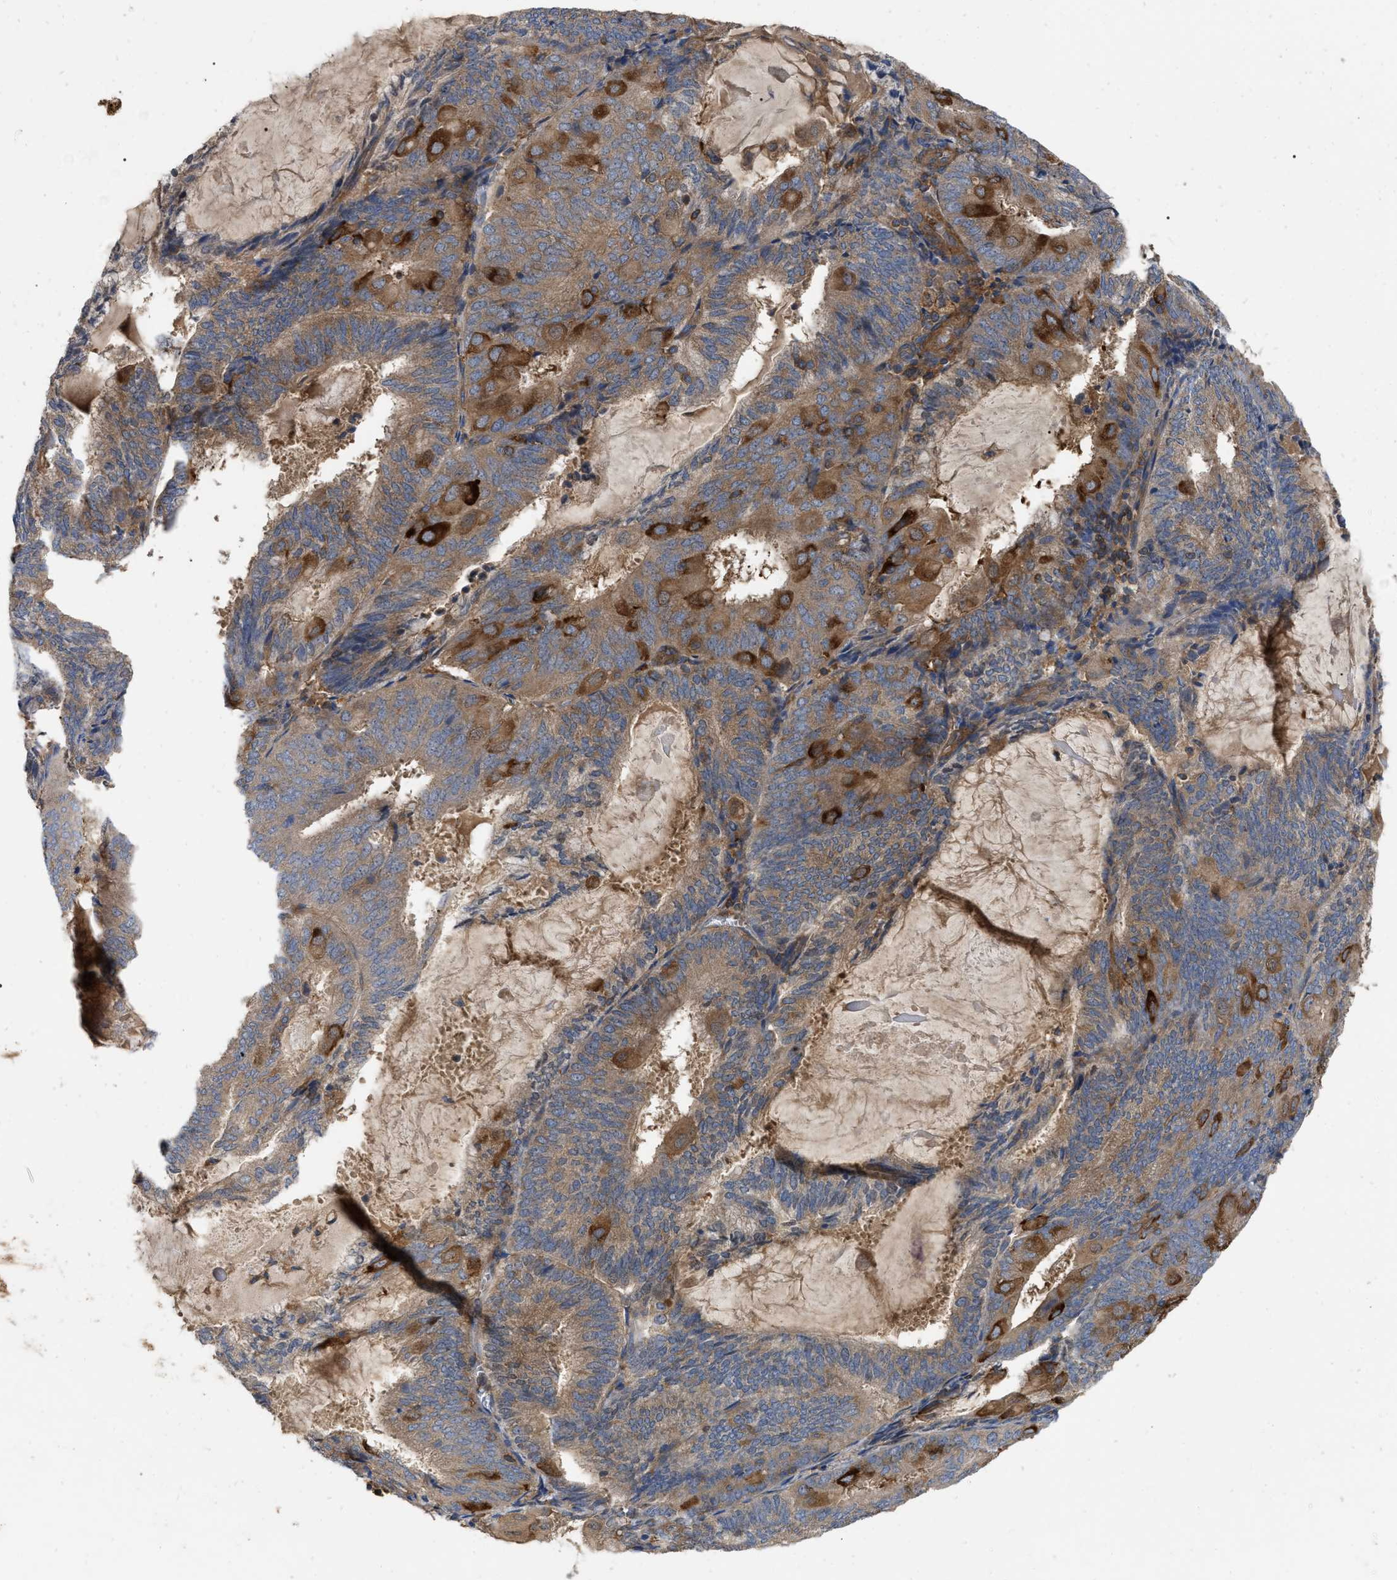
{"staining": {"intensity": "moderate", "quantity": ">75%", "location": "cytoplasmic/membranous"}, "tissue": "endometrial cancer", "cell_type": "Tumor cells", "image_type": "cancer", "snomed": [{"axis": "morphology", "description": "Adenocarcinoma, NOS"}, {"axis": "topography", "description": "Endometrium"}], "caption": "A photomicrograph showing moderate cytoplasmic/membranous positivity in about >75% of tumor cells in endometrial adenocarcinoma, as visualized by brown immunohistochemical staining.", "gene": "RABEP1", "patient": {"sex": "female", "age": 81}}